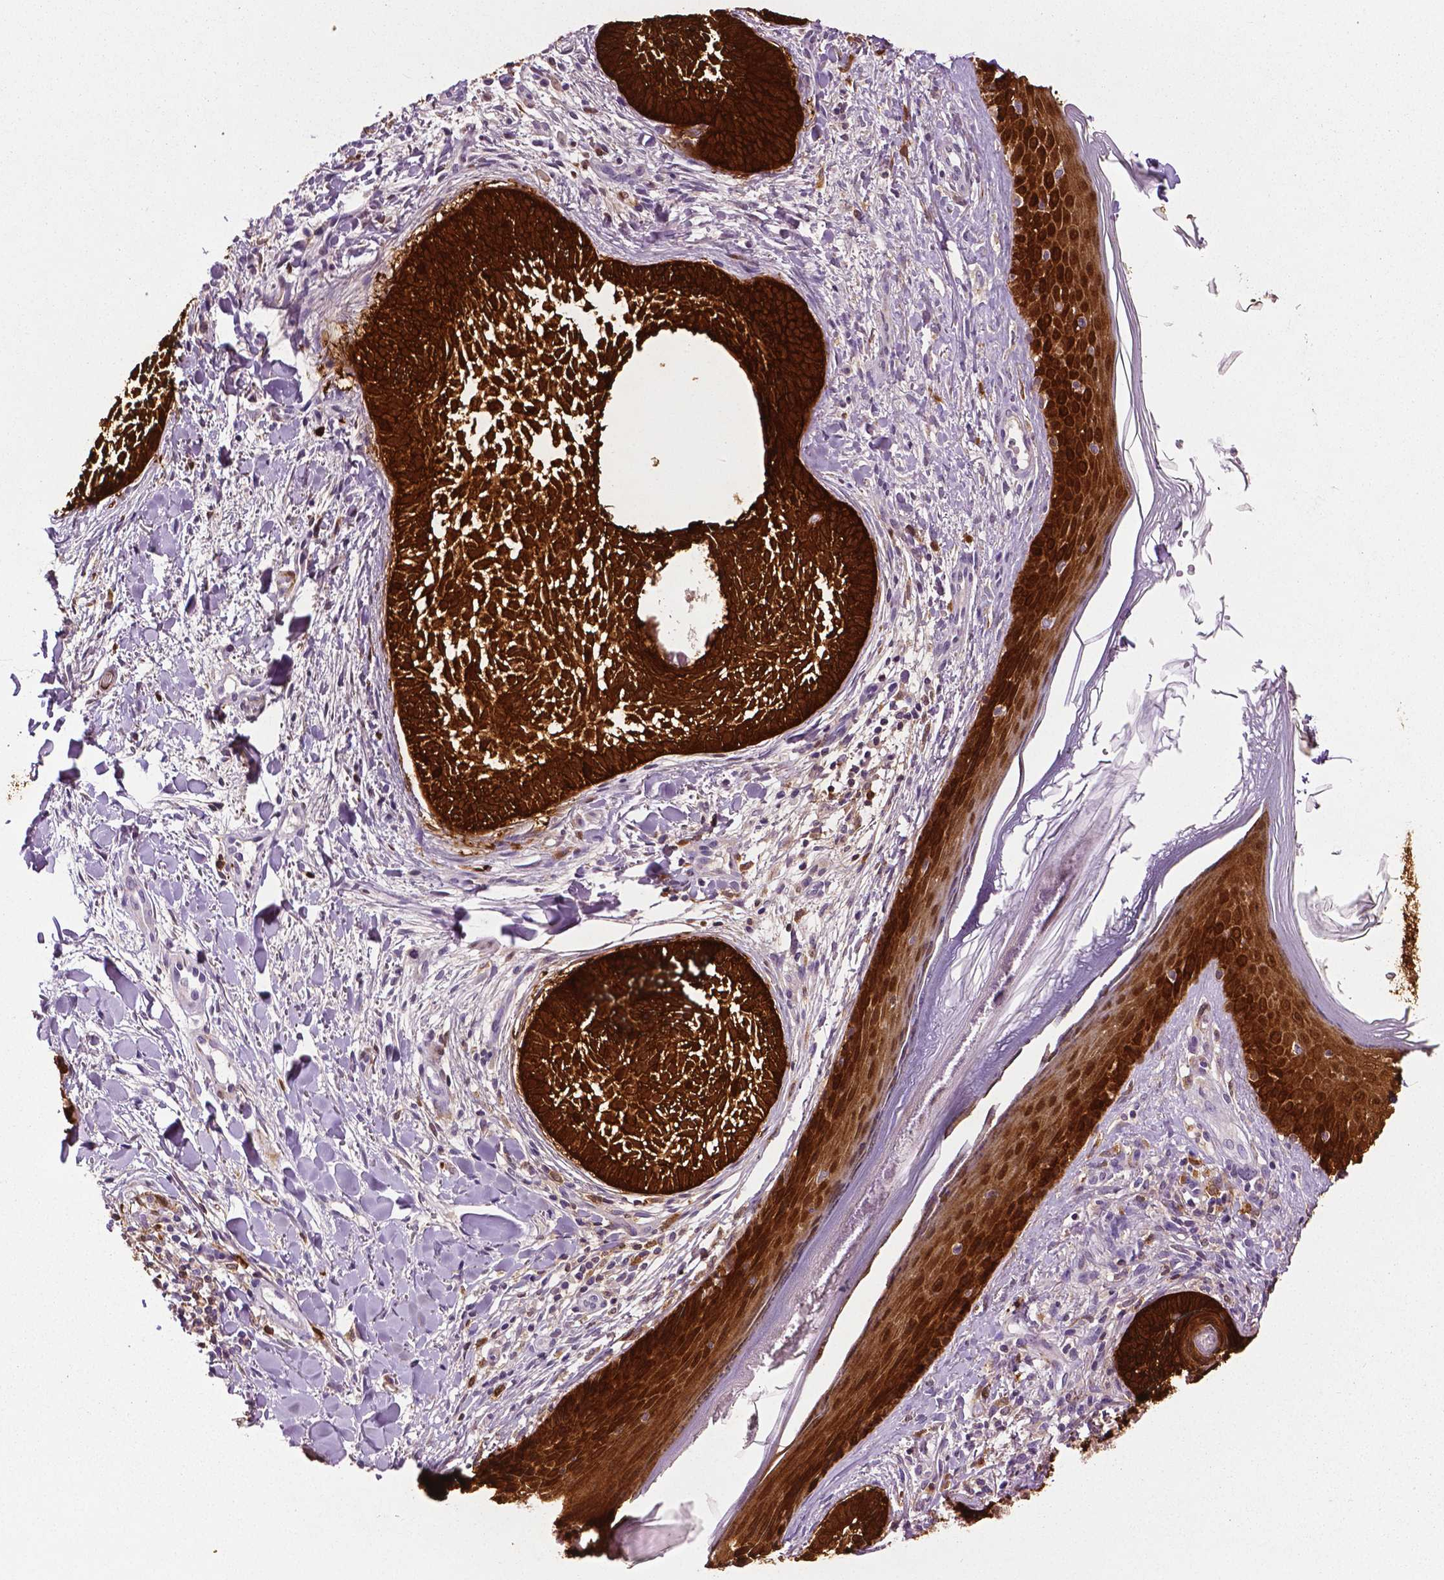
{"staining": {"intensity": "strong", "quantity": ">75%", "location": "cytoplasmic/membranous"}, "tissue": "skin cancer", "cell_type": "Tumor cells", "image_type": "cancer", "snomed": [{"axis": "morphology", "description": "Normal tissue, NOS"}, {"axis": "morphology", "description": "Basal cell carcinoma"}, {"axis": "topography", "description": "Skin"}], "caption": "Immunohistochemical staining of skin cancer exhibits strong cytoplasmic/membranous protein expression in about >75% of tumor cells. (DAB = brown stain, brightfield microscopy at high magnification).", "gene": "PHGDH", "patient": {"sex": "male", "age": 46}}